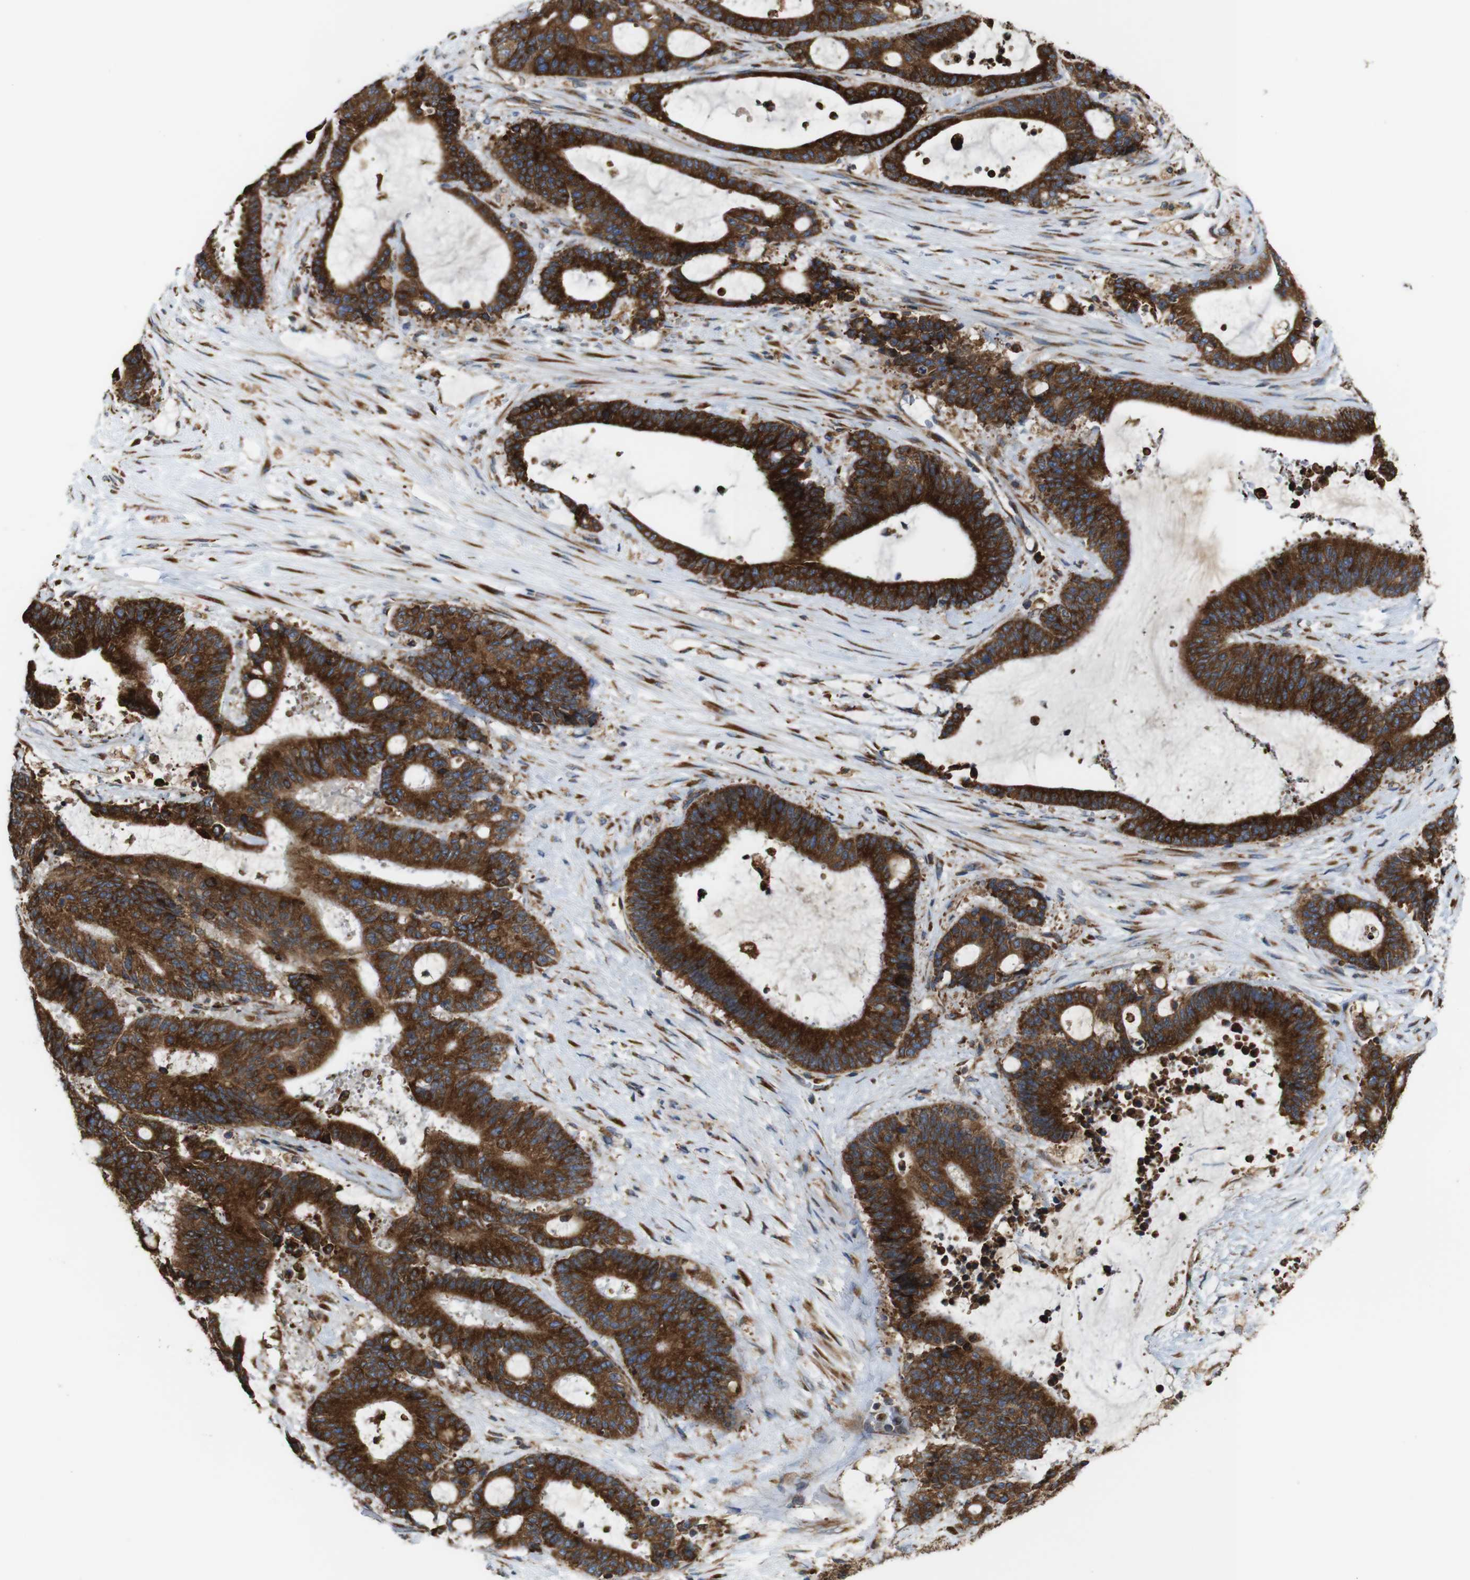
{"staining": {"intensity": "strong", "quantity": ">75%", "location": "cytoplasmic/membranous"}, "tissue": "liver cancer", "cell_type": "Tumor cells", "image_type": "cancer", "snomed": [{"axis": "morphology", "description": "Normal tissue, NOS"}, {"axis": "morphology", "description": "Cholangiocarcinoma"}, {"axis": "topography", "description": "Liver"}, {"axis": "topography", "description": "Peripheral nerve tissue"}], "caption": "Liver cancer (cholangiocarcinoma) stained for a protein (brown) demonstrates strong cytoplasmic/membranous positive staining in about >75% of tumor cells.", "gene": "UGGT1", "patient": {"sex": "female", "age": 73}}